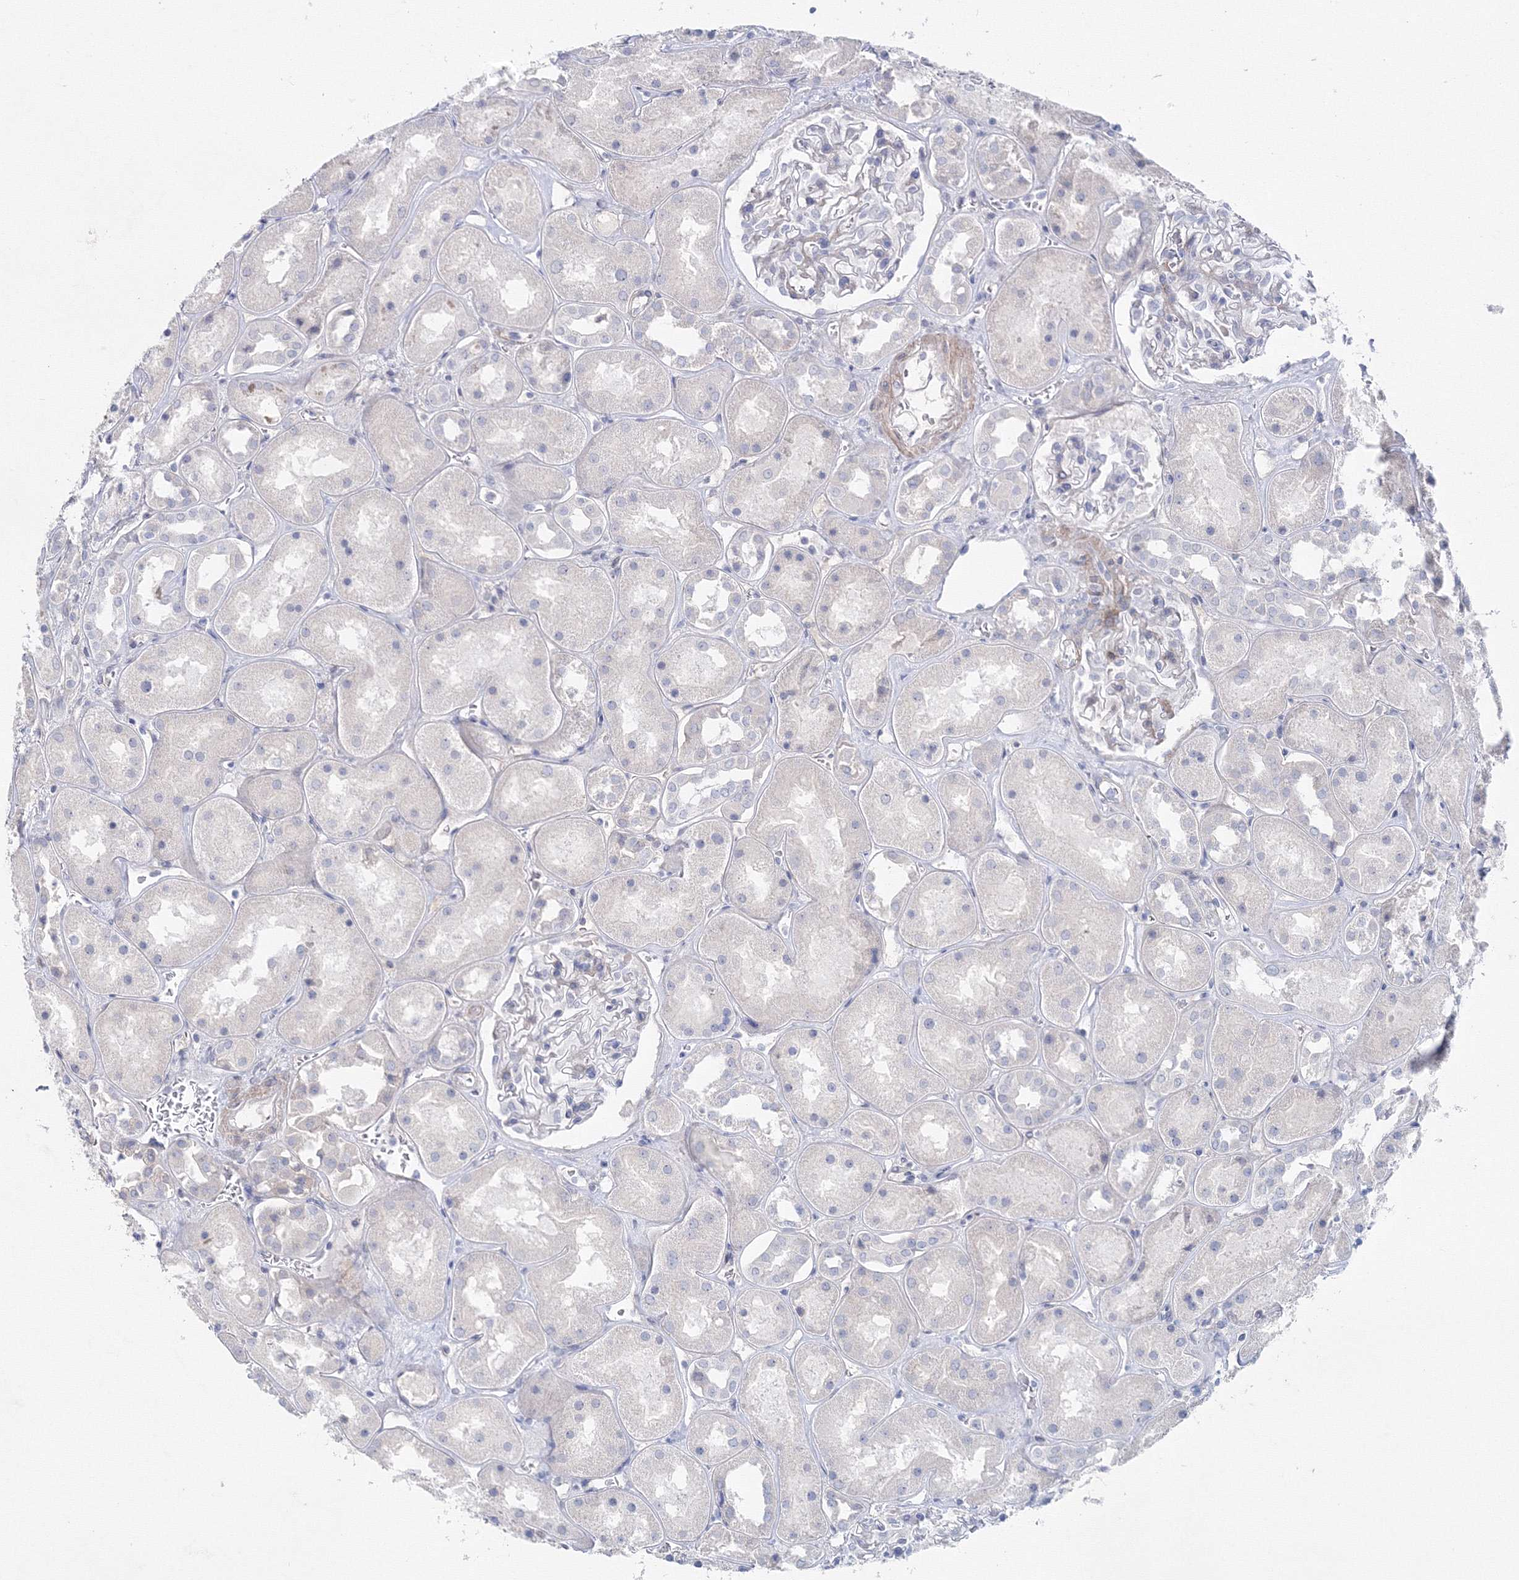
{"staining": {"intensity": "negative", "quantity": "none", "location": "none"}, "tissue": "kidney", "cell_type": "Cells in glomeruli", "image_type": "normal", "snomed": [{"axis": "morphology", "description": "Normal tissue, NOS"}, {"axis": "topography", "description": "Kidney"}], "caption": "The immunohistochemistry photomicrograph has no significant staining in cells in glomeruli of kidney. (DAB IHC visualized using brightfield microscopy, high magnification).", "gene": "GCKR", "patient": {"sex": "male", "age": 70}}